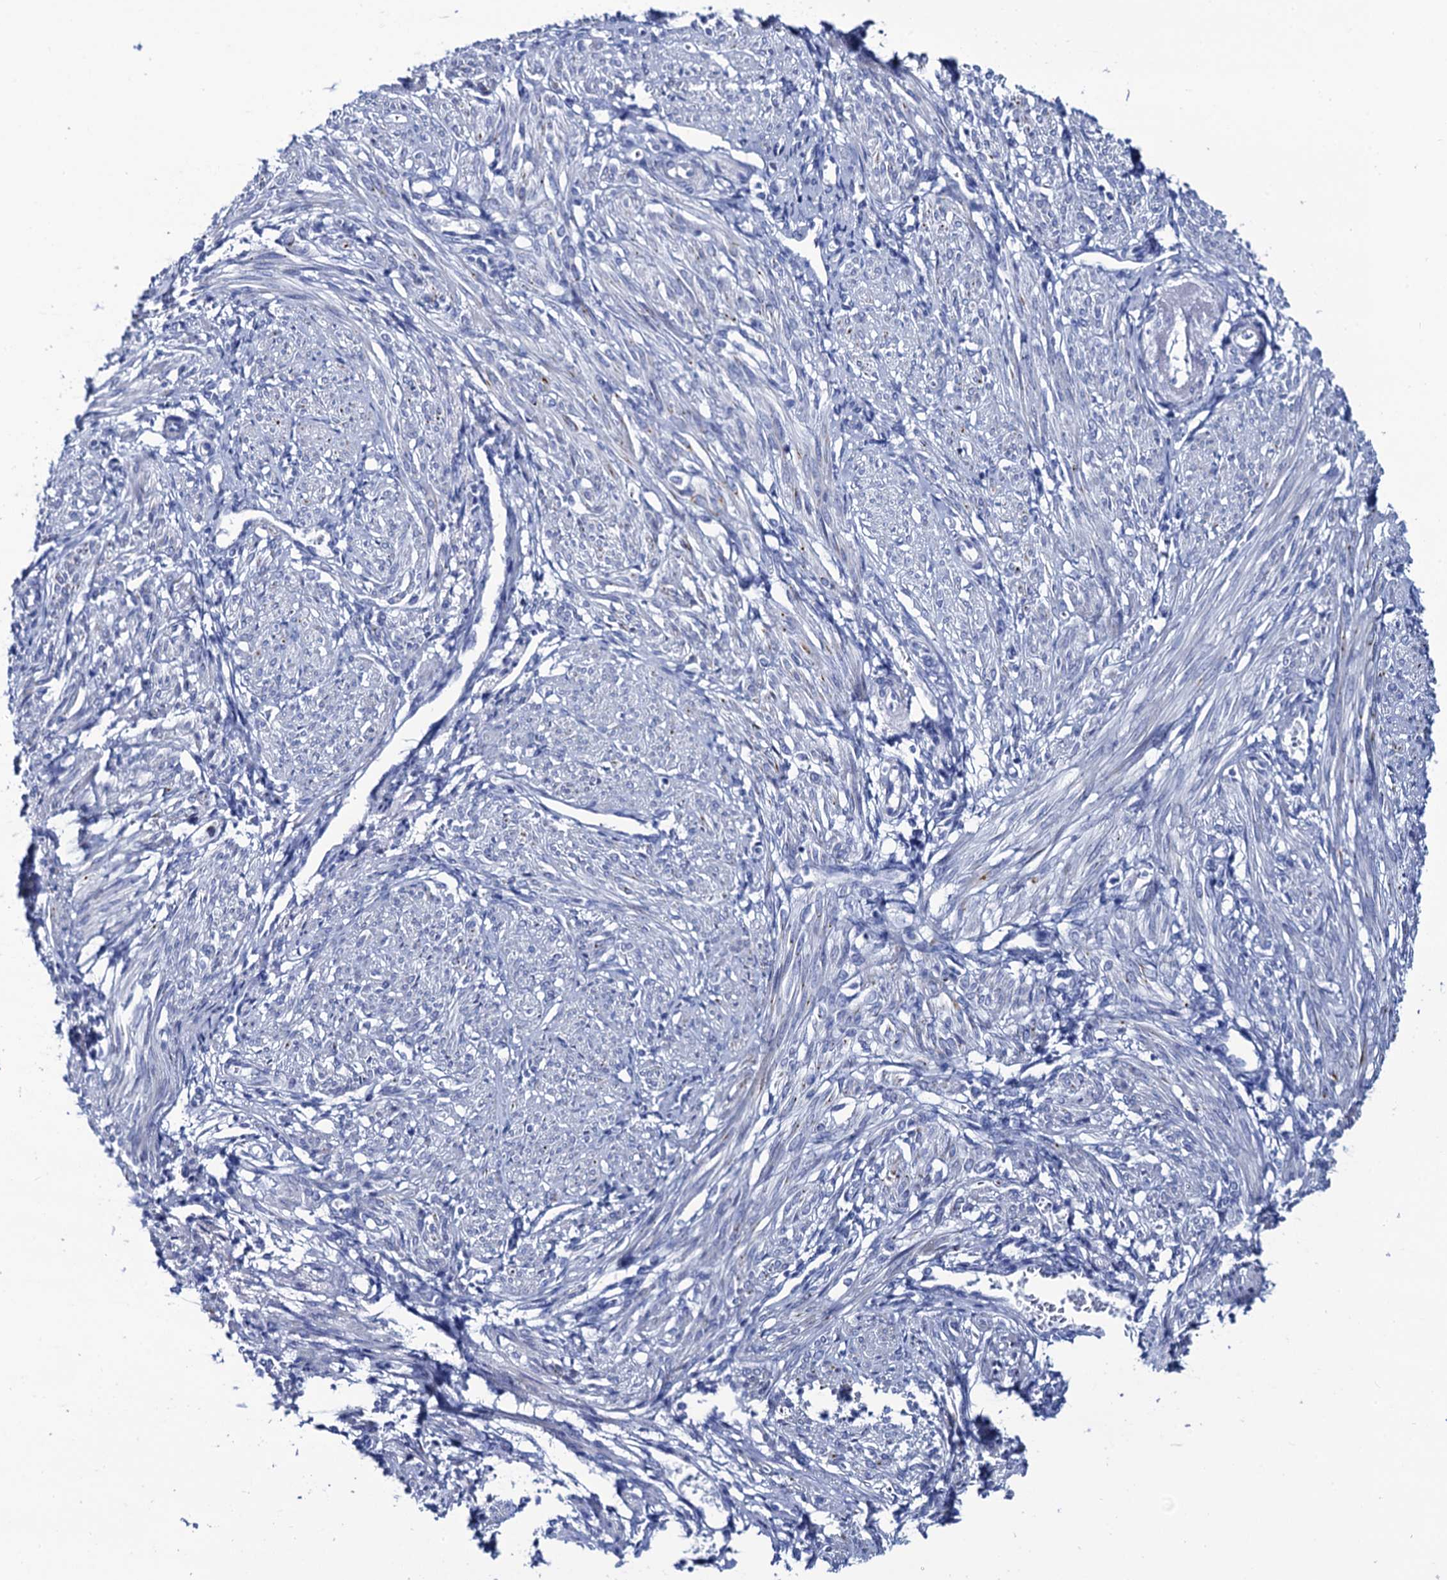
{"staining": {"intensity": "negative", "quantity": "none", "location": "none"}, "tissue": "smooth muscle", "cell_type": "Smooth muscle cells", "image_type": "normal", "snomed": [{"axis": "morphology", "description": "Normal tissue, NOS"}, {"axis": "topography", "description": "Smooth muscle"}], "caption": "Immunohistochemistry (IHC) photomicrograph of benign smooth muscle stained for a protein (brown), which reveals no positivity in smooth muscle cells.", "gene": "RAB3IP", "patient": {"sex": "female", "age": 39}}